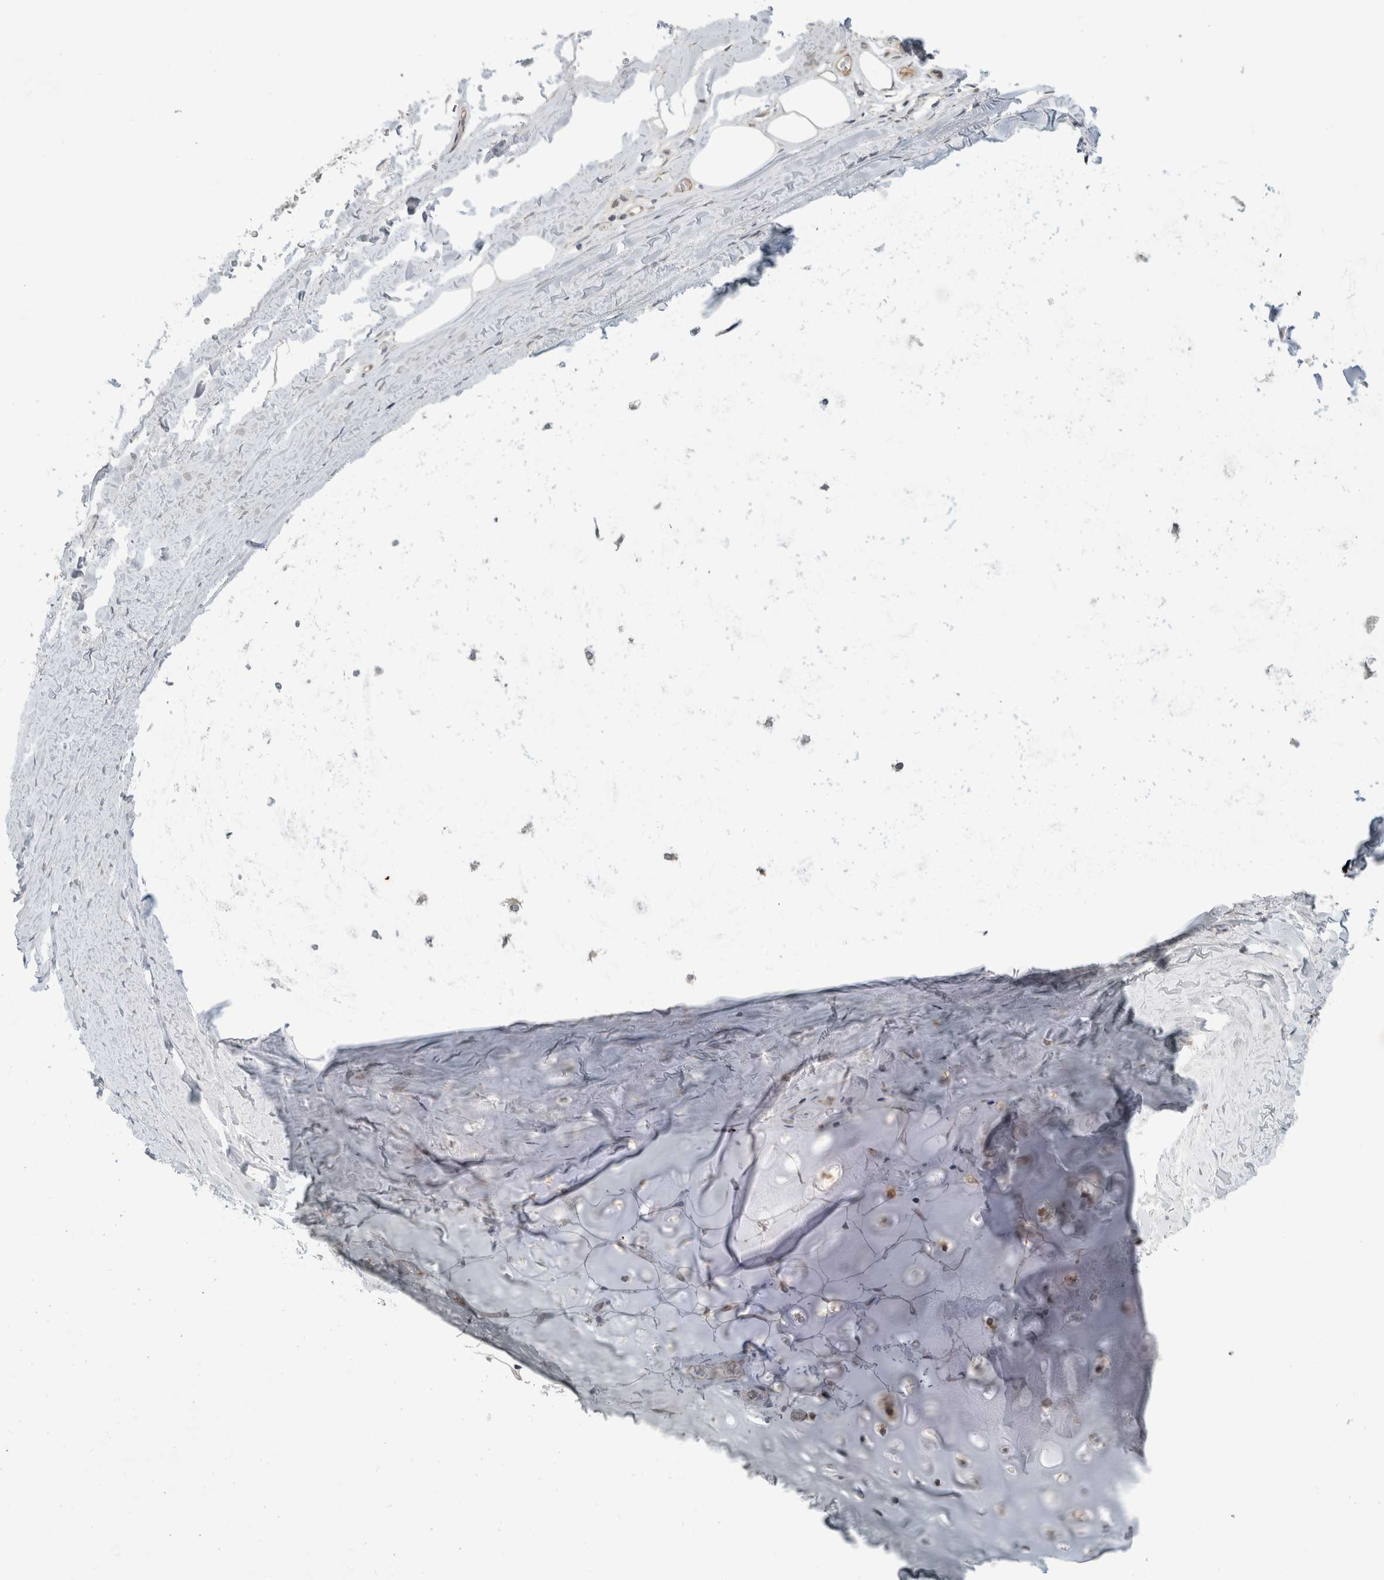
{"staining": {"intensity": "weak", "quantity": "<25%", "location": "cytoplasmic/membranous"}, "tissue": "adipose tissue", "cell_type": "Adipocytes", "image_type": "normal", "snomed": [{"axis": "morphology", "description": "Normal tissue, NOS"}, {"axis": "topography", "description": "Cartilage tissue"}], "caption": "A photomicrograph of adipose tissue stained for a protein exhibits no brown staining in adipocytes. Brightfield microscopy of immunohistochemistry stained with DAB (brown) and hematoxylin (blue), captured at high magnification.", "gene": "KPNA5", "patient": {"sex": "female", "age": 63}}